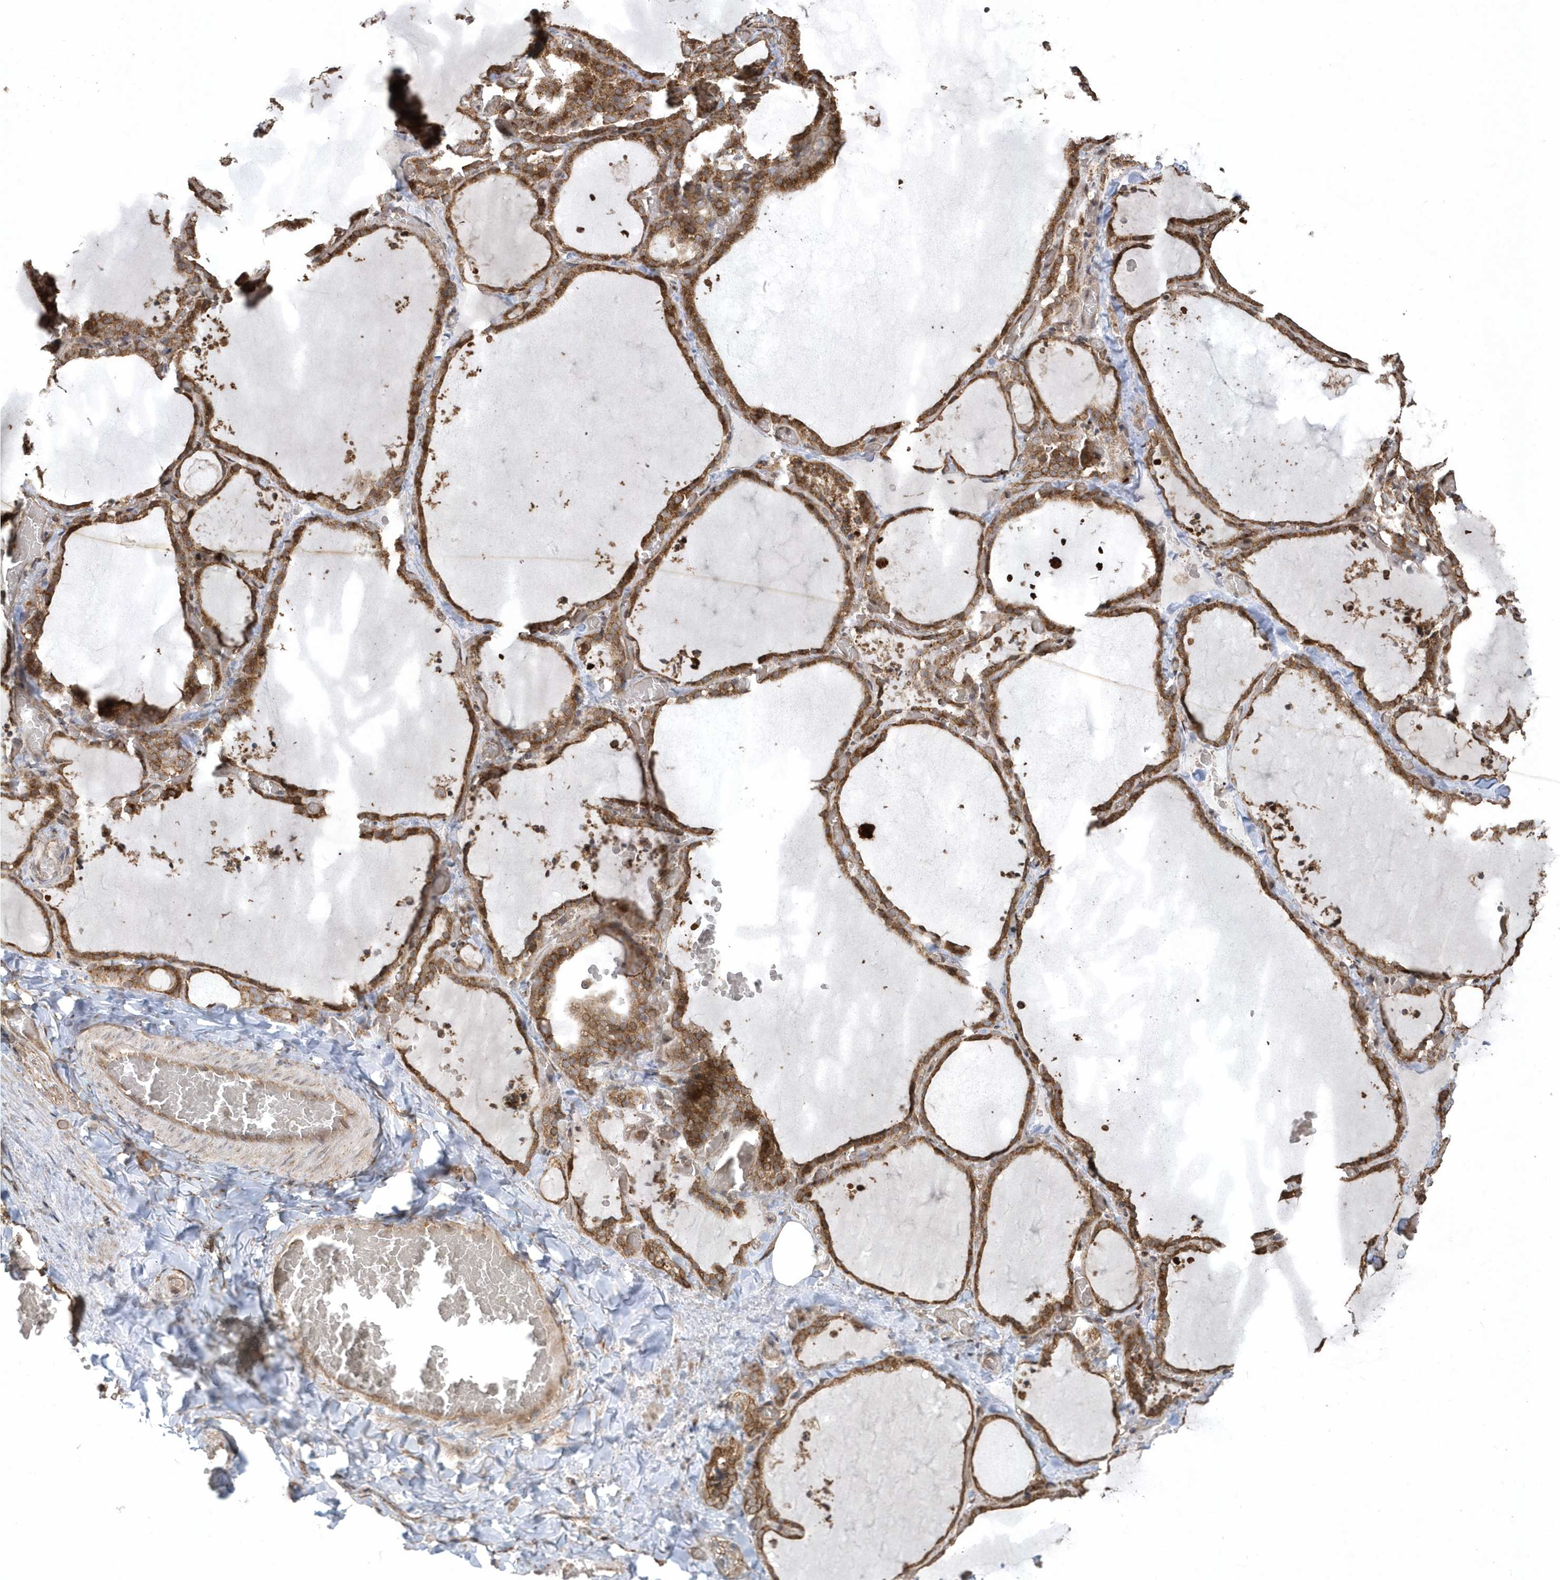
{"staining": {"intensity": "strong", "quantity": ">75%", "location": "cytoplasmic/membranous"}, "tissue": "thyroid gland", "cell_type": "Glandular cells", "image_type": "normal", "snomed": [{"axis": "morphology", "description": "Normal tissue, NOS"}, {"axis": "topography", "description": "Thyroid gland"}], "caption": "A histopathology image of human thyroid gland stained for a protein demonstrates strong cytoplasmic/membranous brown staining in glandular cells. The staining was performed using DAB to visualize the protein expression in brown, while the nuclei were stained in blue with hematoxylin (Magnification: 20x).", "gene": "HERPUD1", "patient": {"sex": "female", "age": 22}}